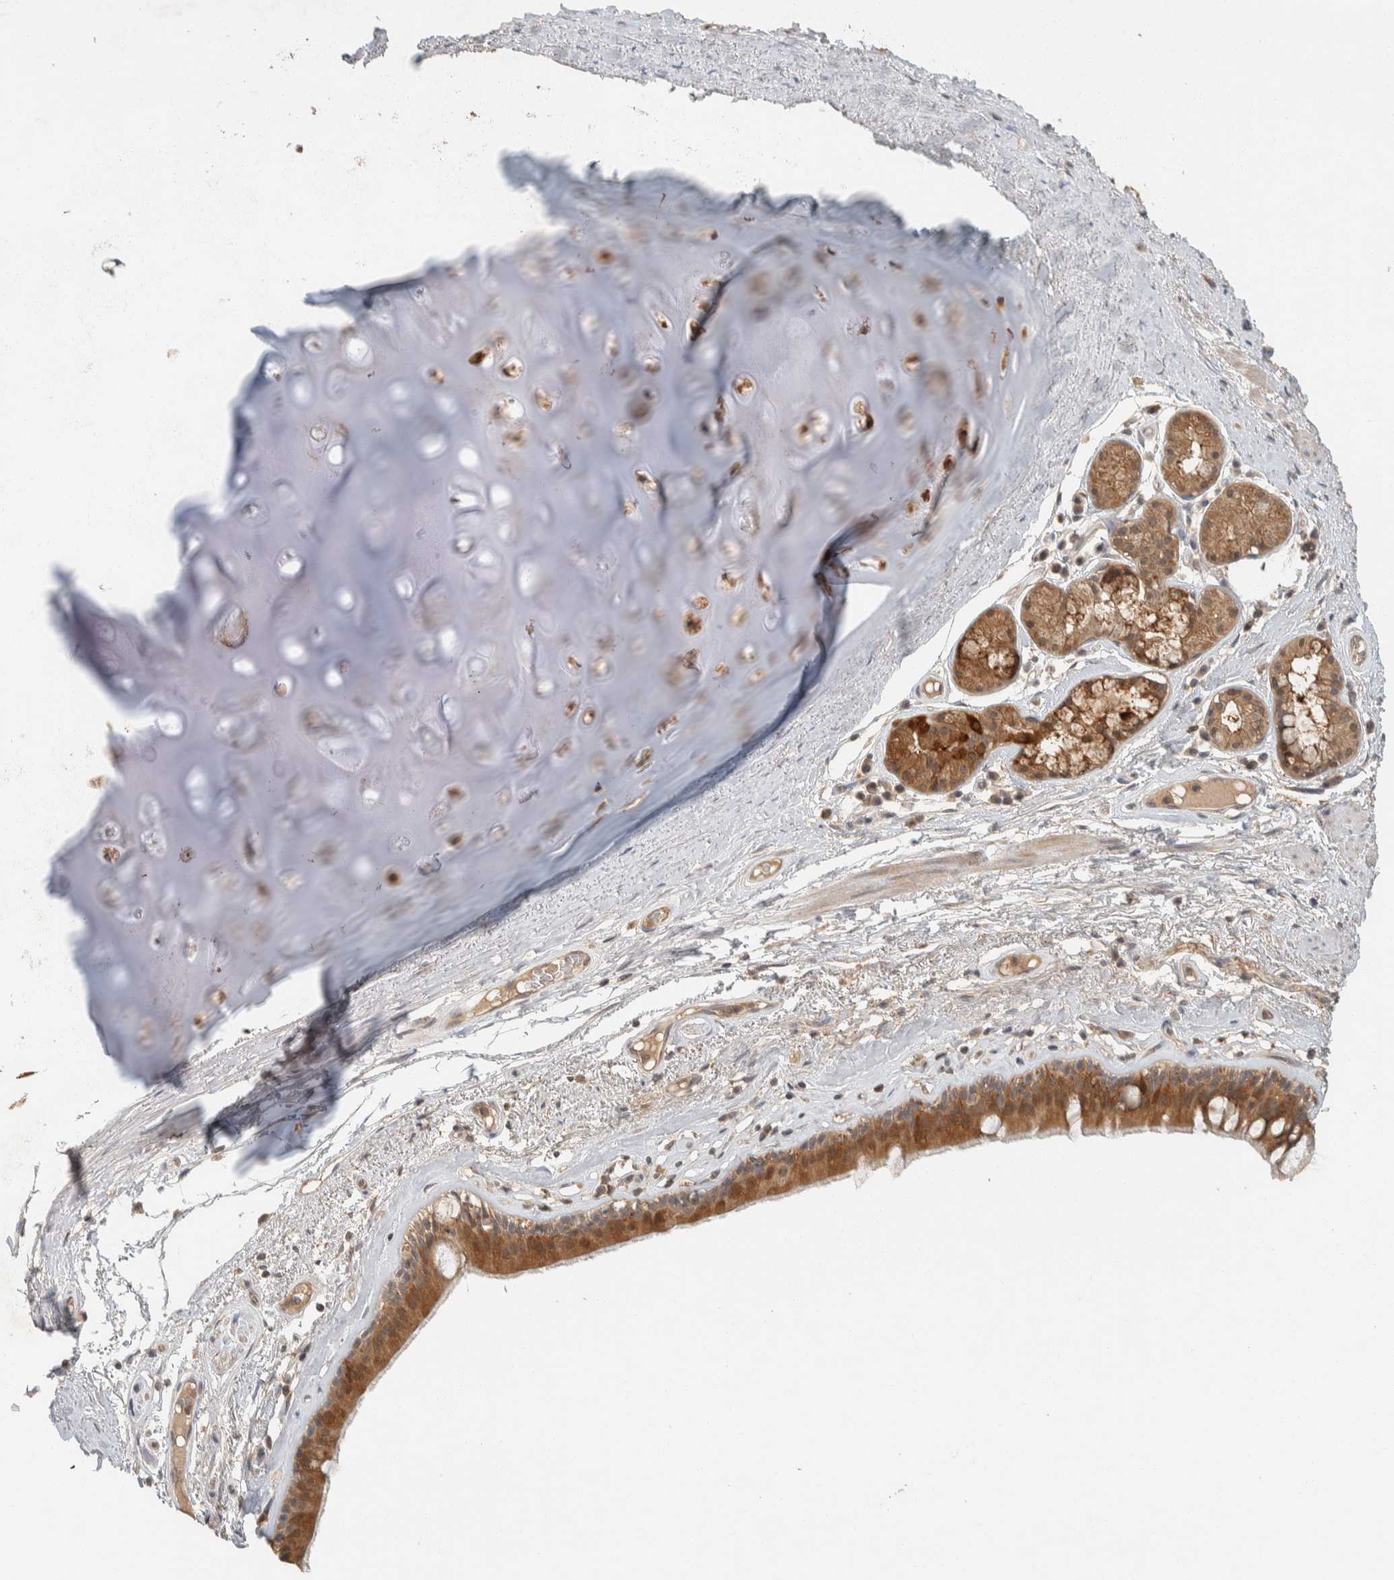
{"staining": {"intensity": "moderate", "quantity": ">75%", "location": "cytoplasmic/membranous"}, "tissue": "bronchus", "cell_type": "Respiratory epithelial cells", "image_type": "normal", "snomed": [{"axis": "morphology", "description": "Normal tissue, NOS"}, {"axis": "topography", "description": "Cartilage tissue"}], "caption": "DAB immunohistochemical staining of unremarkable bronchus demonstrates moderate cytoplasmic/membranous protein staining in about >75% of respiratory epithelial cells. The protein is stained brown, and the nuclei are stained in blue (DAB (3,3'-diaminobenzidine) IHC with brightfield microscopy, high magnification).", "gene": "ZNF567", "patient": {"sex": "female", "age": 63}}